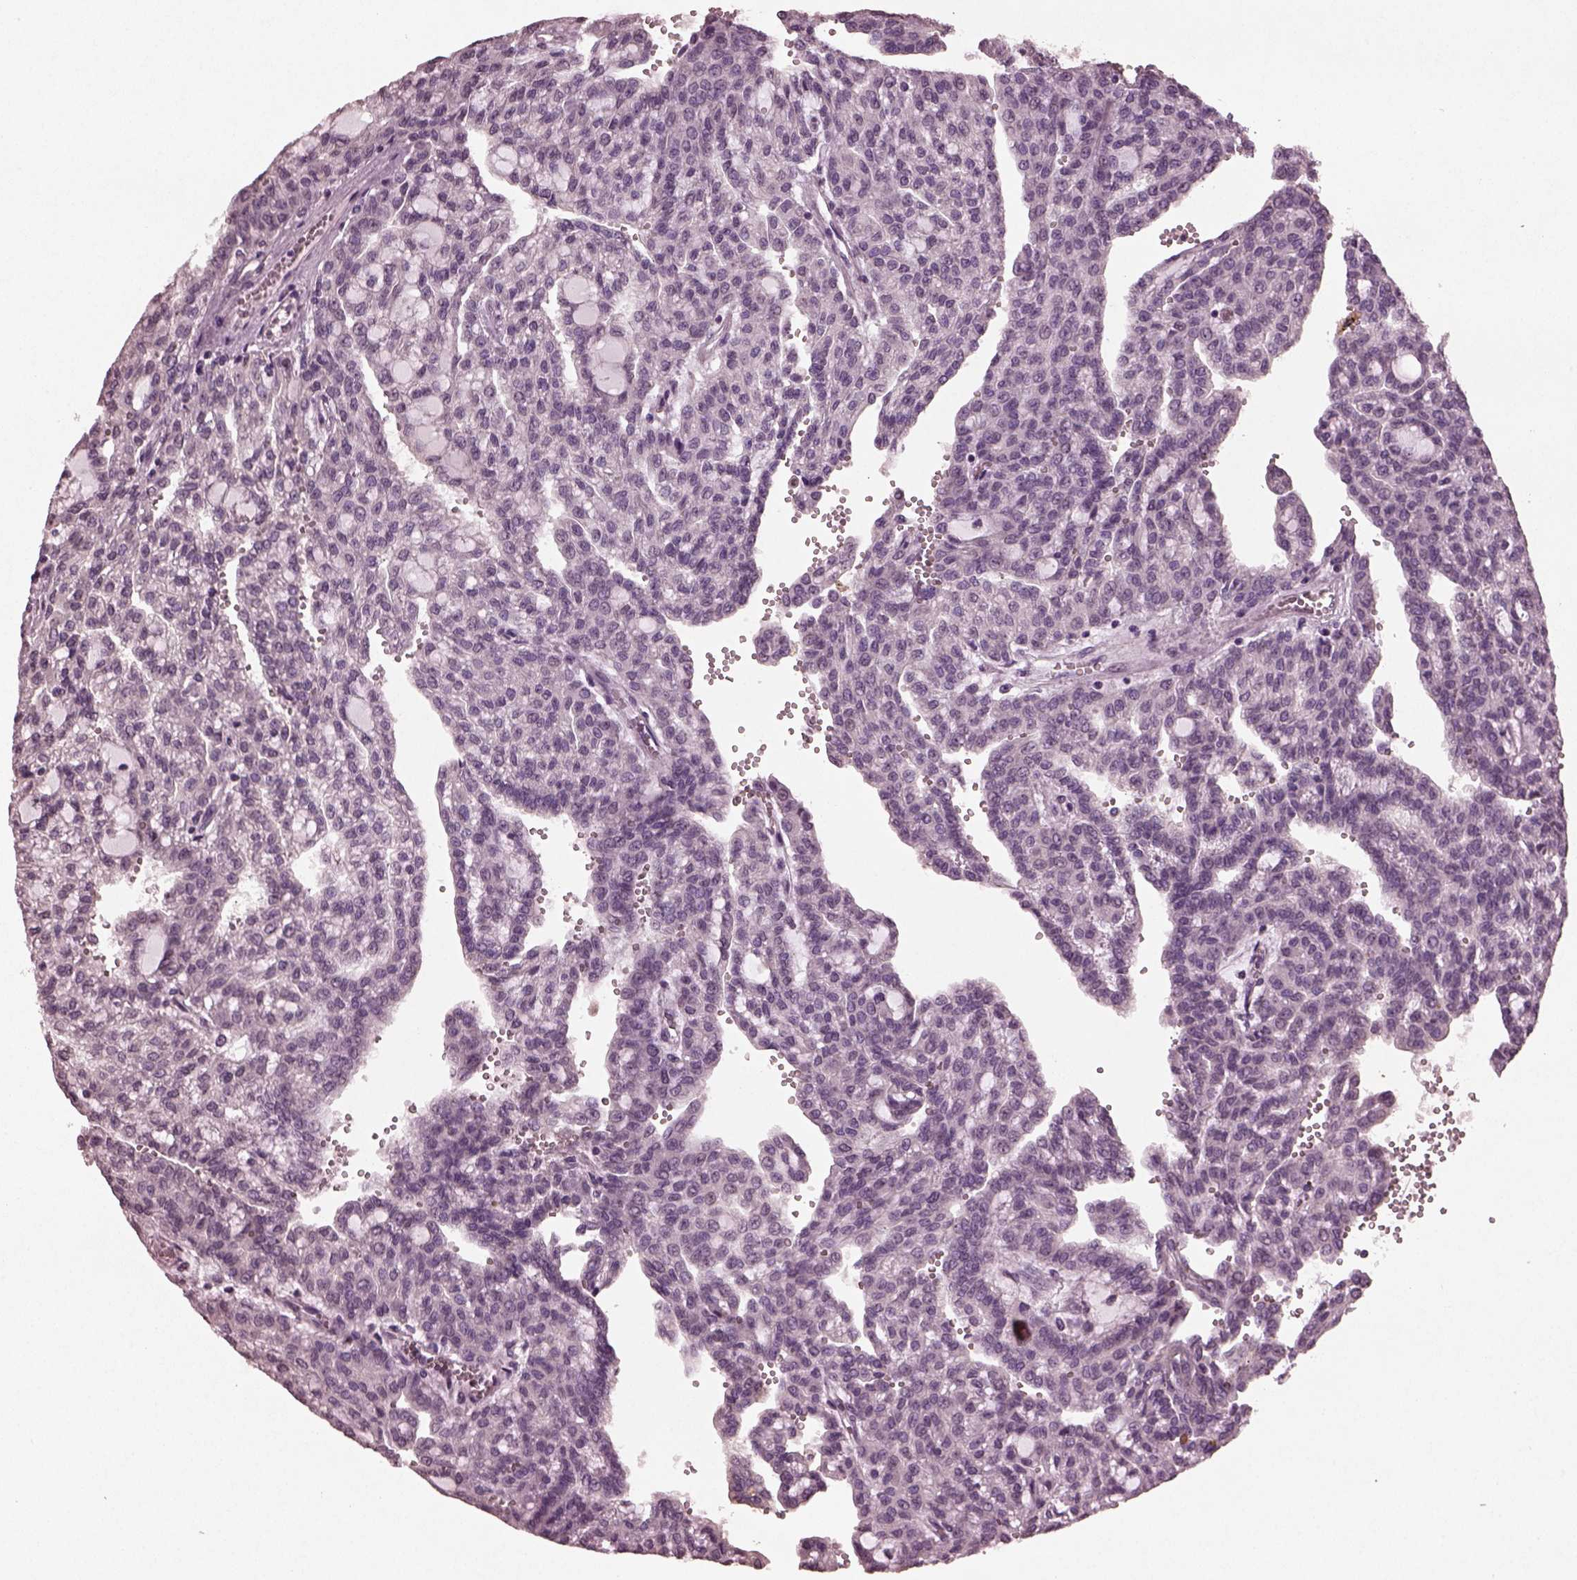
{"staining": {"intensity": "negative", "quantity": "none", "location": "none"}, "tissue": "renal cancer", "cell_type": "Tumor cells", "image_type": "cancer", "snomed": [{"axis": "morphology", "description": "Adenocarcinoma, NOS"}, {"axis": "topography", "description": "Kidney"}], "caption": "Protein analysis of renal adenocarcinoma displays no significant staining in tumor cells.", "gene": "IL18RAP", "patient": {"sex": "male", "age": 63}}